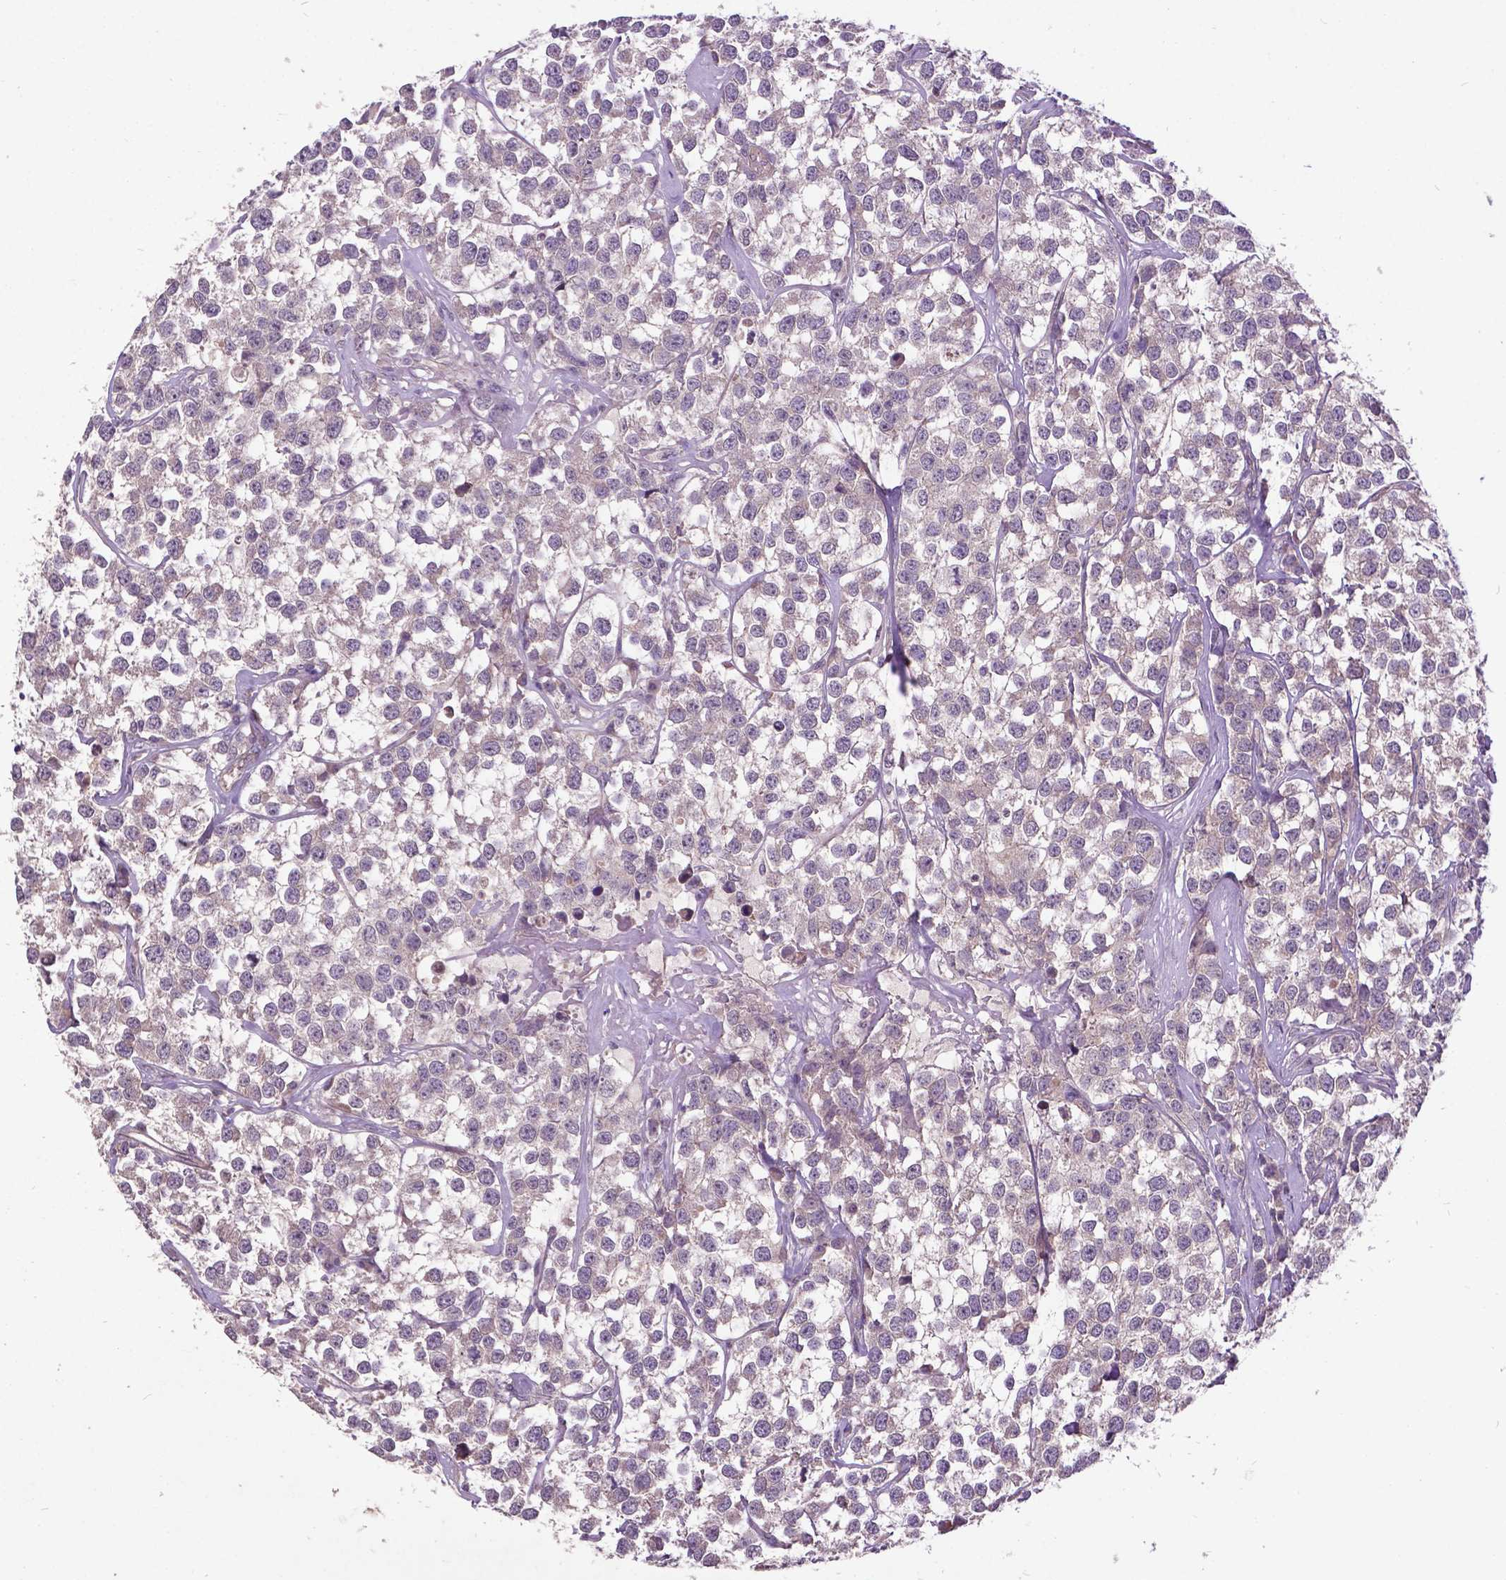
{"staining": {"intensity": "negative", "quantity": "none", "location": "none"}, "tissue": "testis cancer", "cell_type": "Tumor cells", "image_type": "cancer", "snomed": [{"axis": "morphology", "description": "Seminoma, NOS"}, {"axis": "topography", "description": "Testis"}], "caption": "Human testis seminoma stained for a protein using immunohistochemistry (IHC) exhibits no expression in tumor cells.", "gene": "AP1S3", "patient": {"sex": "male", "age": 59}}